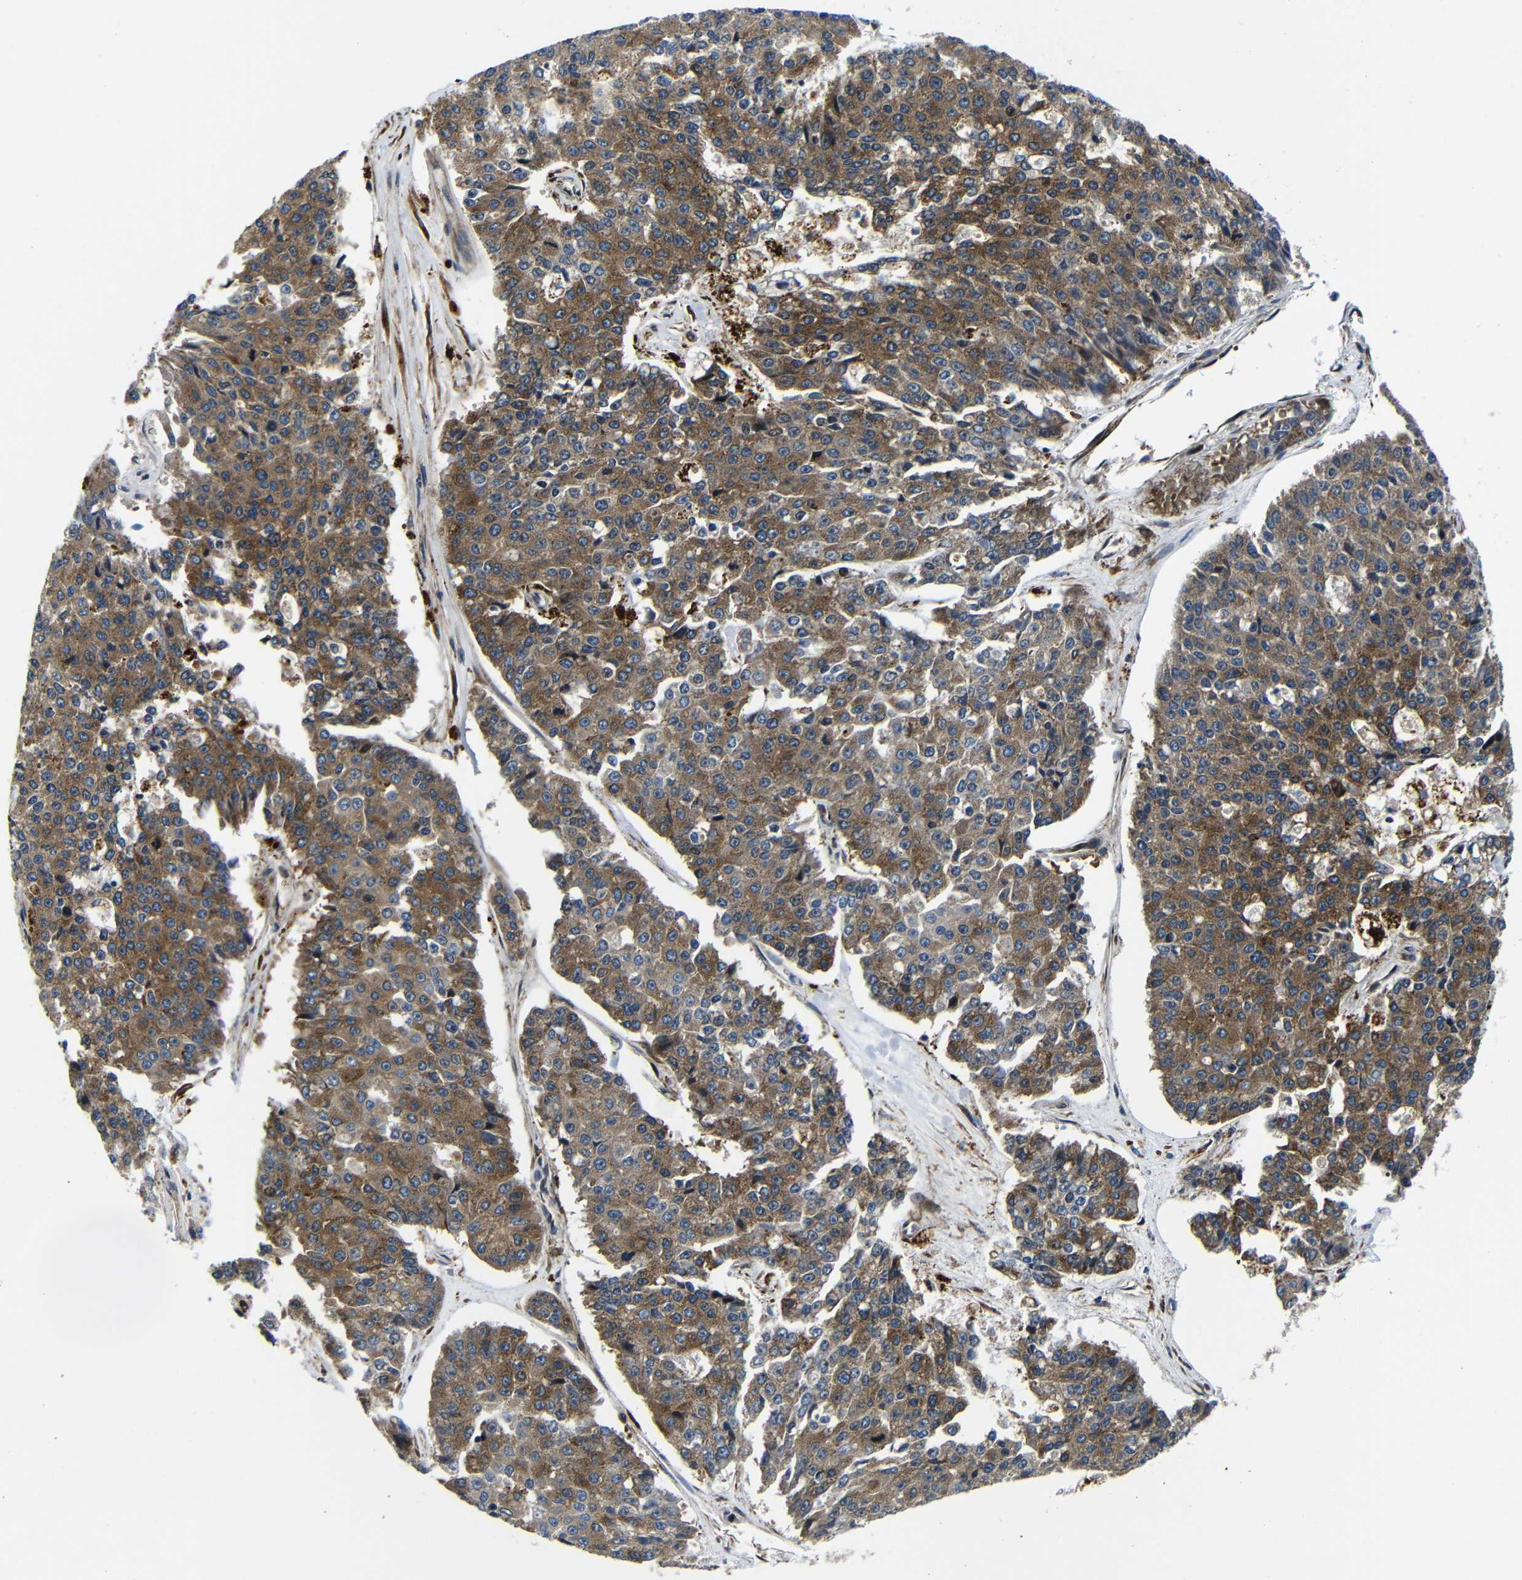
{"staining": {"intensity": "moderate", "quantity": ">75%", "location": "cytoplasmic/membranous"}, "tissue": "pancreatic cancer", "cell_type": "Tumor cells", "image_type": "cancer", "snomed": [{"axis": "morphology", "description": "Adenocarcinoma, NOS"}, {"axis": "topography", "description": "Pancreas"}], "caption": "Protein expression analysis of pancreatic adenocarcinoma shows moderate cytoplasmic/membranous staining in about >75% of tumor cells.", "gene": "ABCE1", "patient": {"sex": "male", "age": 50}}